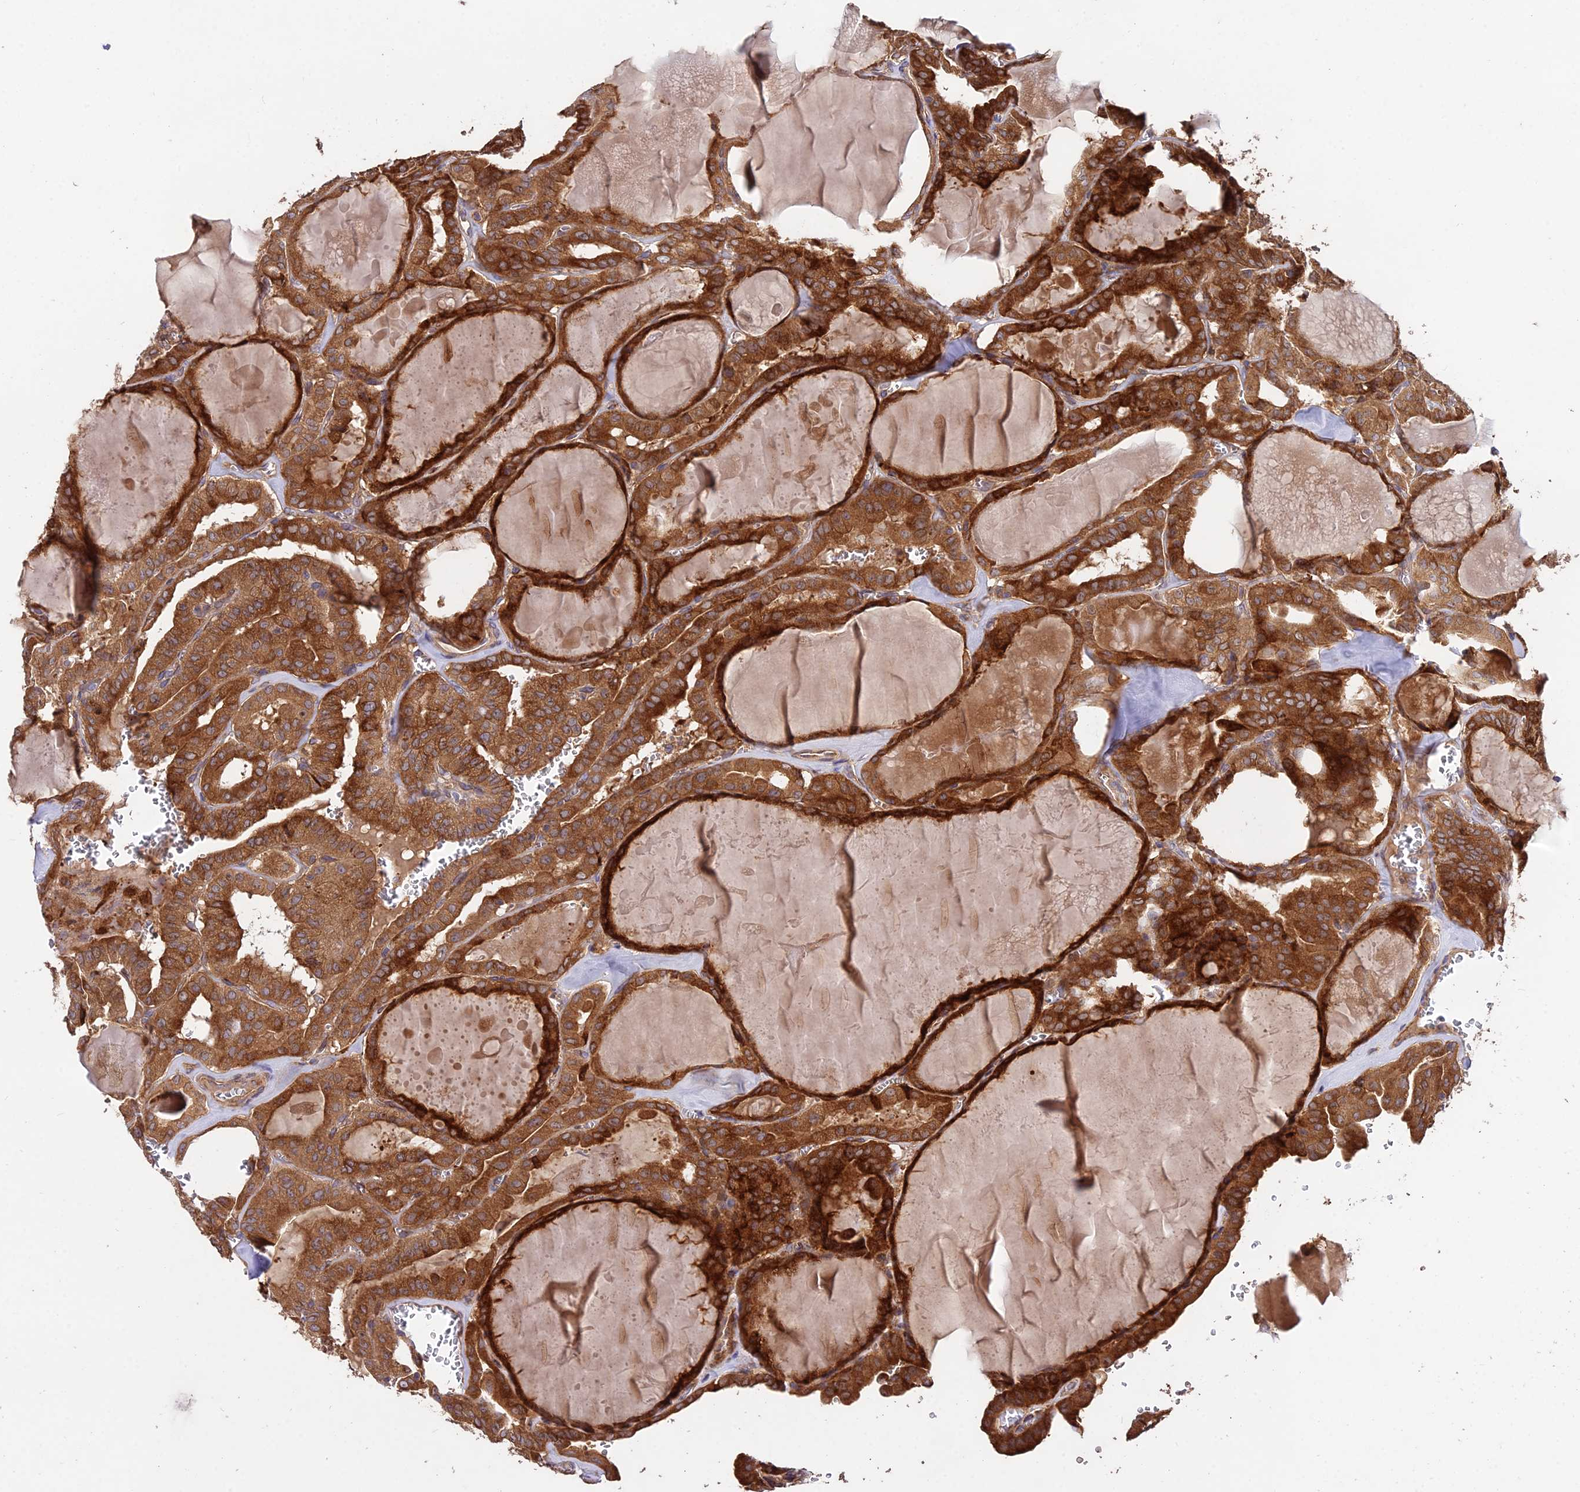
{"staining": {"intensity": "strong", "quantity": ">75%", "location": "cytoplasmic/membranous"}, "tissue": "thyroid cancer", "cell_type": "Tumor cells", "image_type": "cancer", "snomed": [{"axis": "morphology", "description": "Papillary adenocarcinoma, NOS"}, {"axis": "topography", "description": "Thyroid gland"}], "caption": "Strong cytoplasmic/membranous staining is seen in approximately >75% of tumor cells in thyroid cancer.", "gene": "ROCK1", "patient": {"sex": "male", "age": 52}}